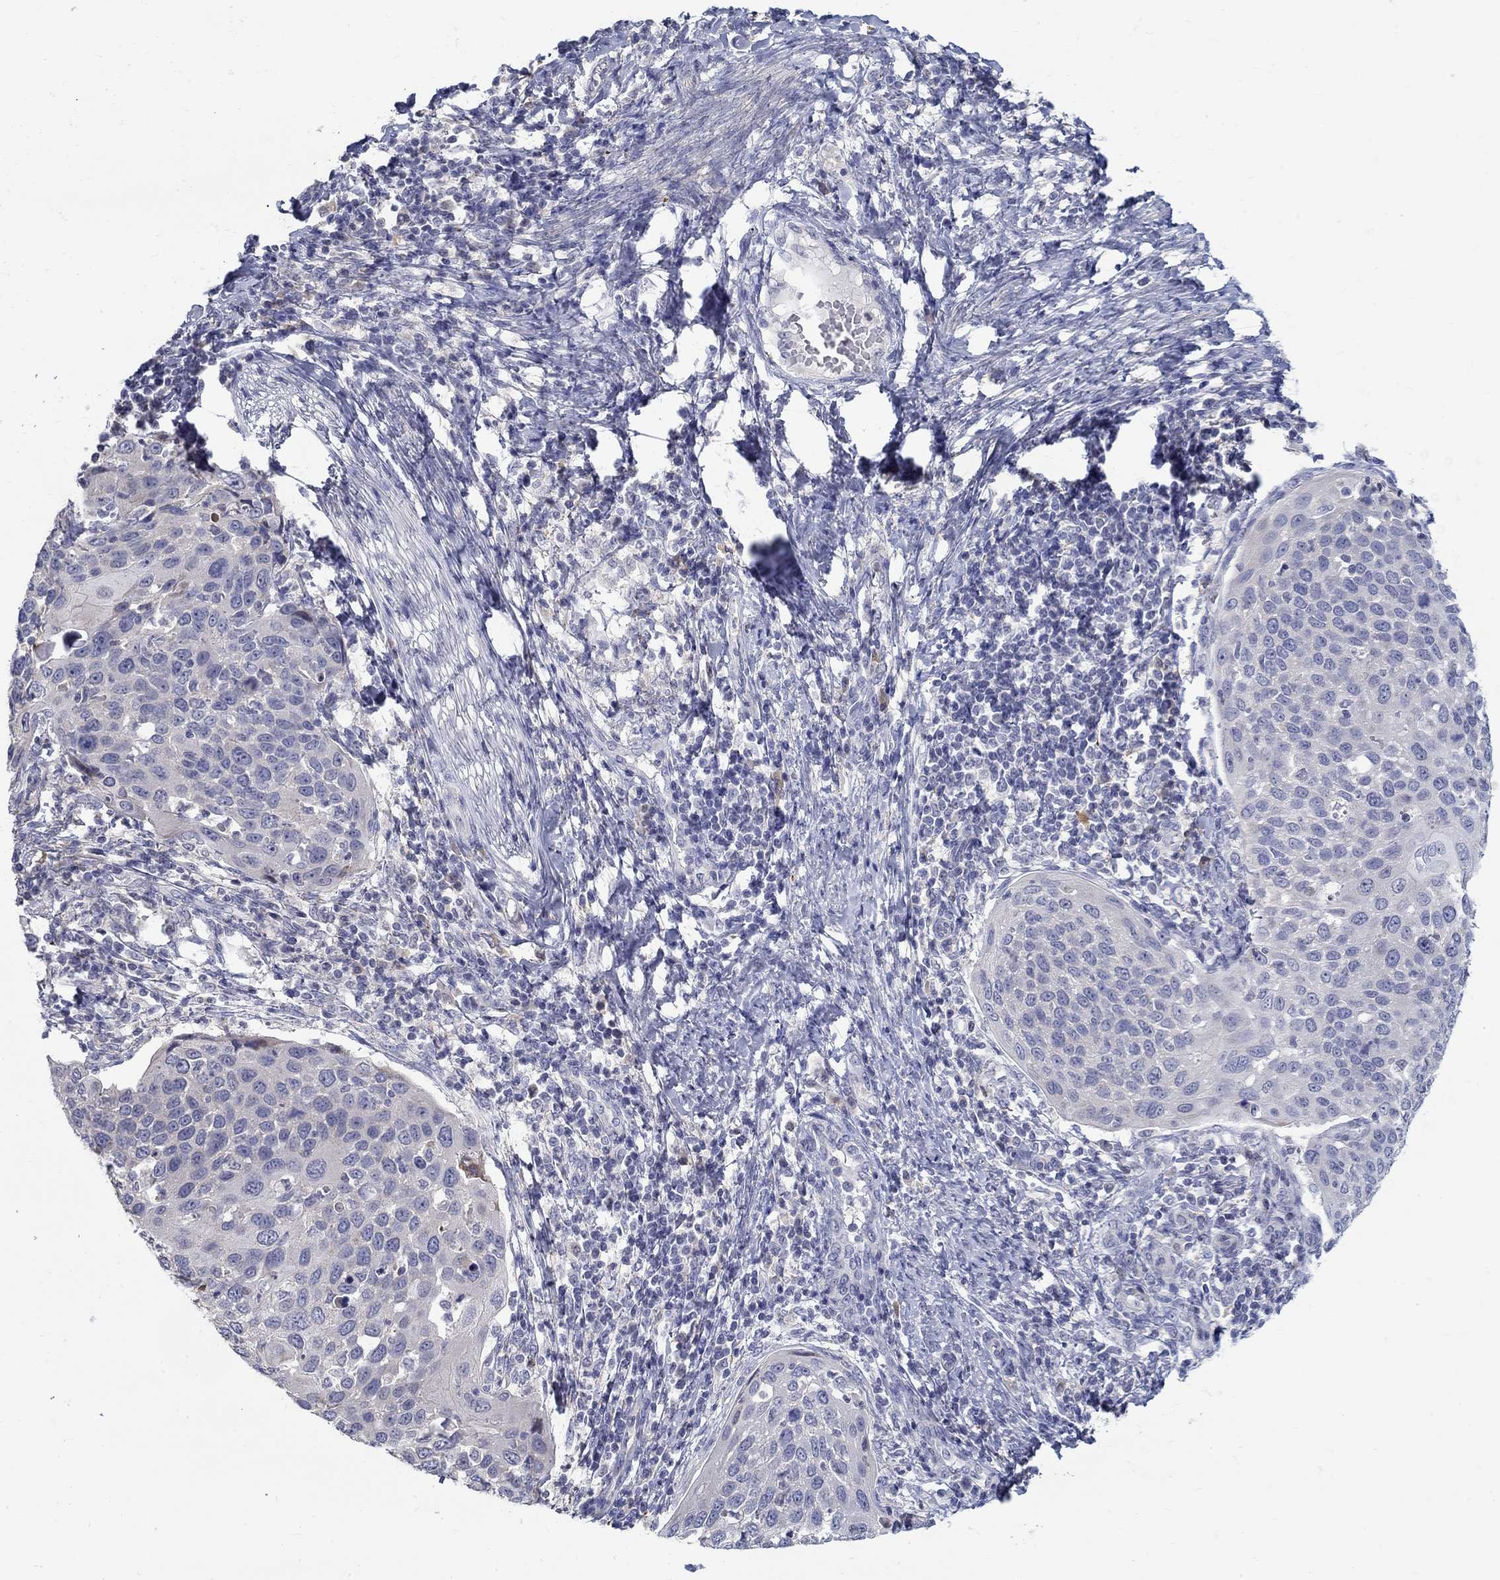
{"staining": {"intensity": "negative", "quantity": "none", "location": "none"}, "tissue": "cervical cancer", "cell_type": "Tumor cells", "image_type": "cancer", "snomed": [{"axis": "morphology", "description": "Squamous cell carcinoma, NOS"}, {"axis": "topography", "description": "Cervix"}], "caption": "Immunohistochemistry histopathology image of human cervical squamous cell carcinoma stained for a protein (brown), which displays no positivity in tumor cells. (Immunohistochemistry (ihc), brightfield microscopy, high magnification).", "gene": "ABCA4", "patient": {"sex": "female", "age": 54}}